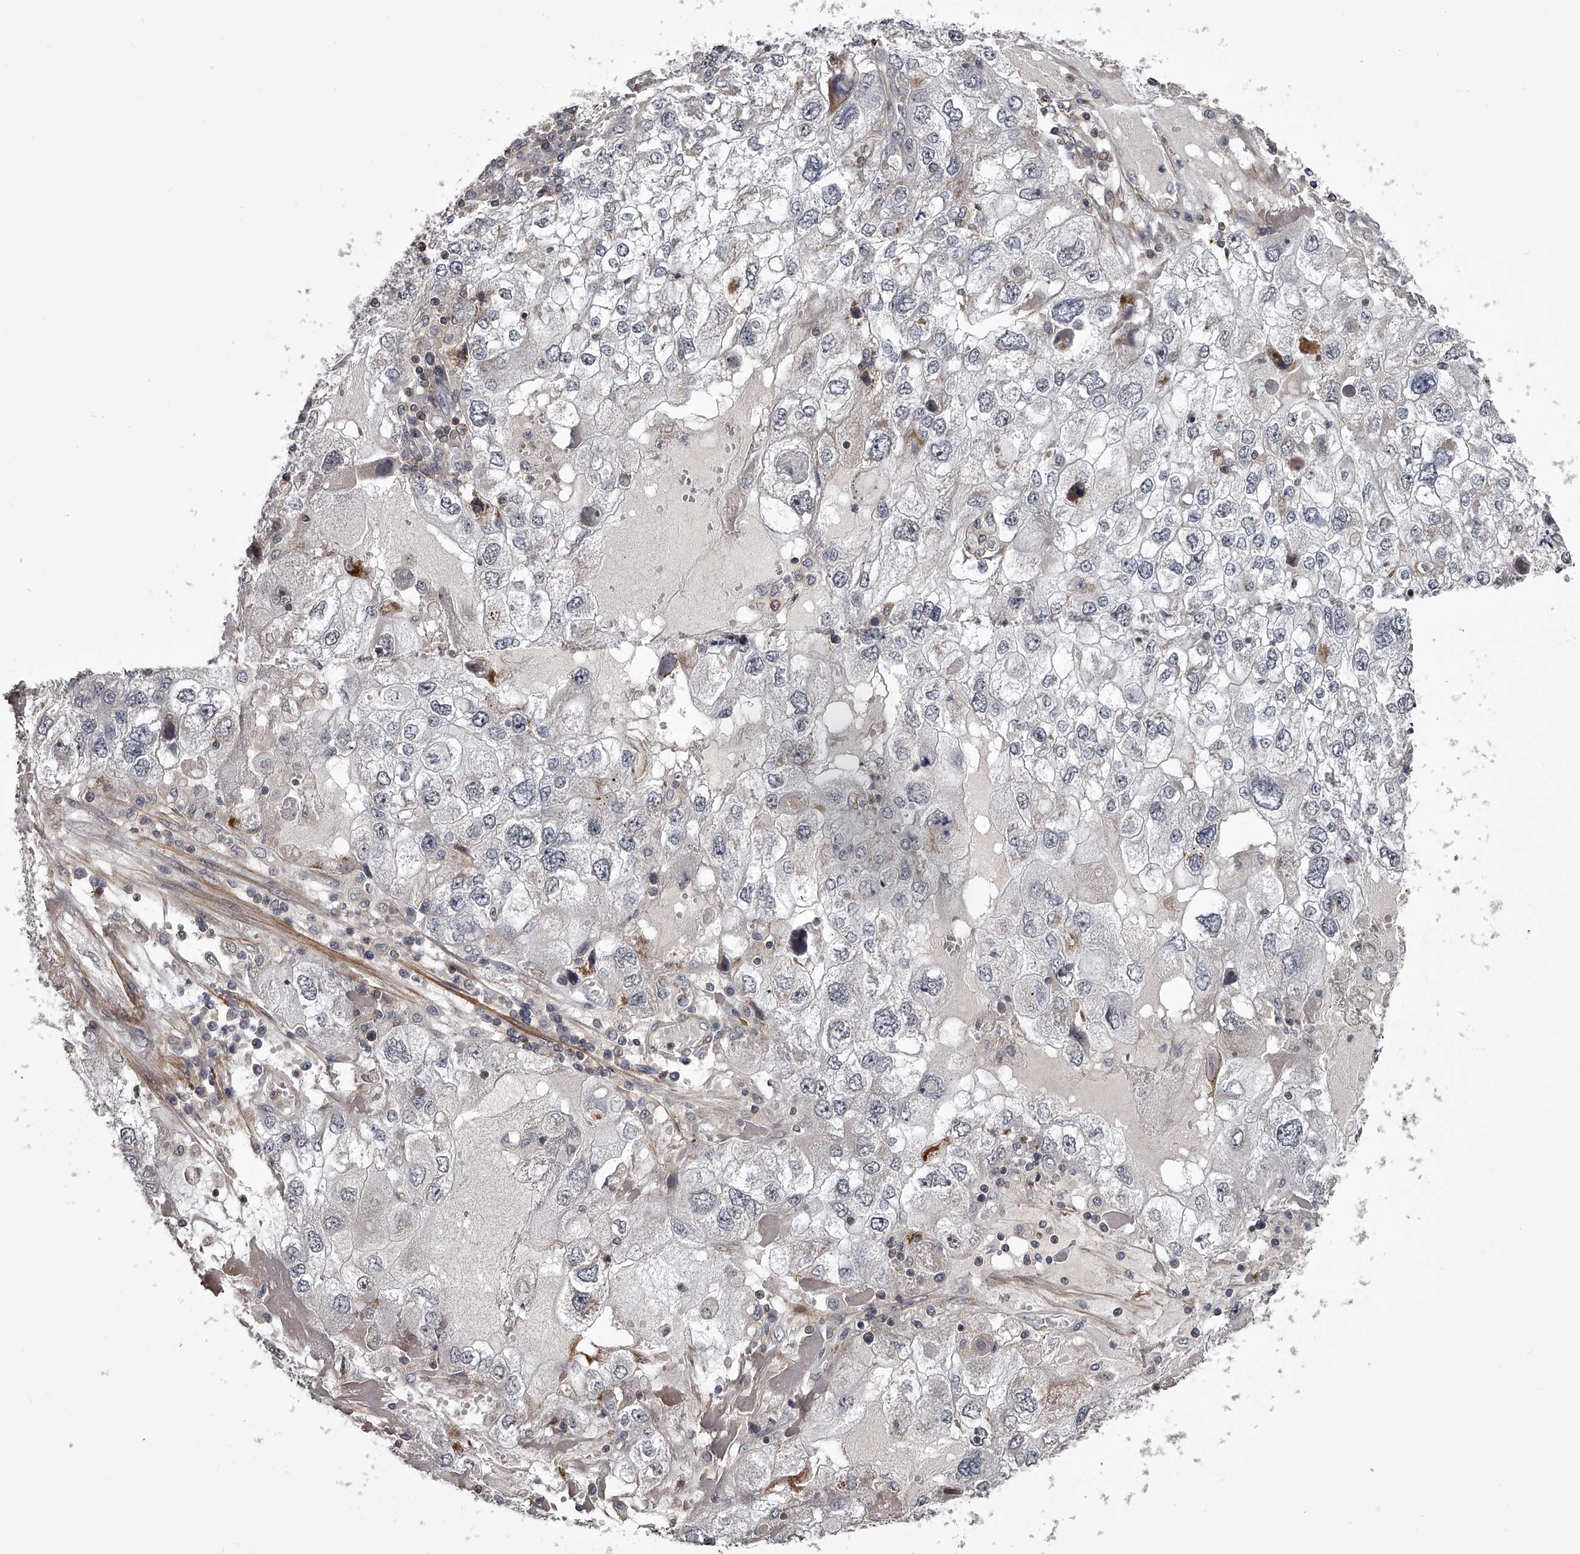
{"staining": {"intensity": "negative", "quantity": "none", "location": "none"}, "tissue": "endometrial cancer", "cell_type": "Tumor cells", "image_type": "cancer", "snomed": [{"axis": "morphology", "description": "Adenocarcinoma, NOS"}, {"axis": "topography", "description": "Endometrium"}], "caption": "An IHC micrograph of endometrial cancer is shown. There is no staining in tumor cells of endometrial cancer.", "gene": "RRP36", "patient": {"sex": "female", "age": 49}}